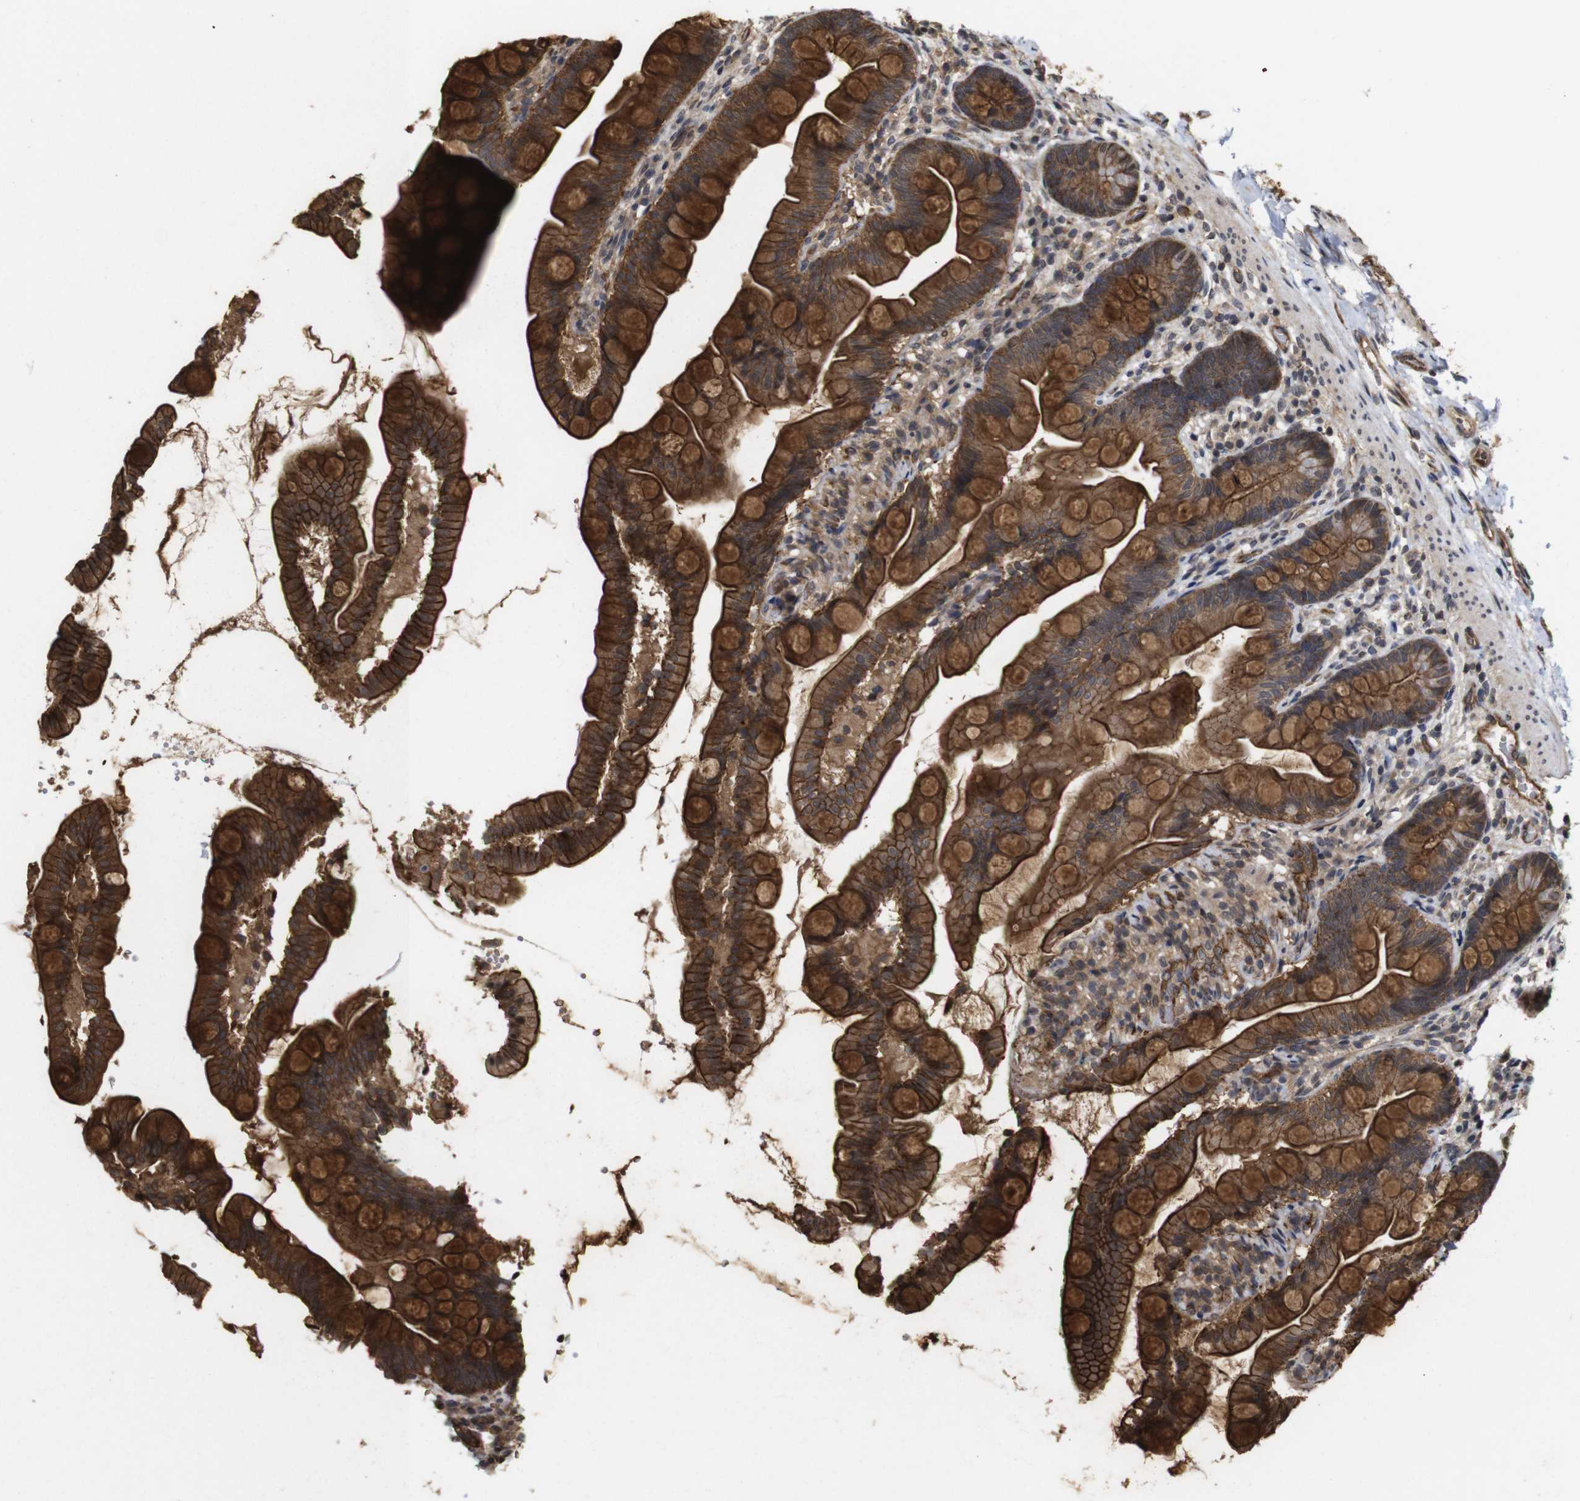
{"staining": {"intensity": "strong", "quantity": ">75%", "location": "cytoplasmic/membranous"}, "tissue": "small intestine", "cell_type": "Glandular cells", "image_type": "normal", "snomed": [{"axis": "morphology", "description": "Normal tissue, NOS"}, {"axis": "topography", "description": "Small intestine"}], "caption": "Human small intestine stained with a brown dye displays strong cytoplasmic/membranous positive positivity in approximately >75% of glandular cells.", "gene": "NANOS1", "patient": {"sex": "female", "age": 56}}